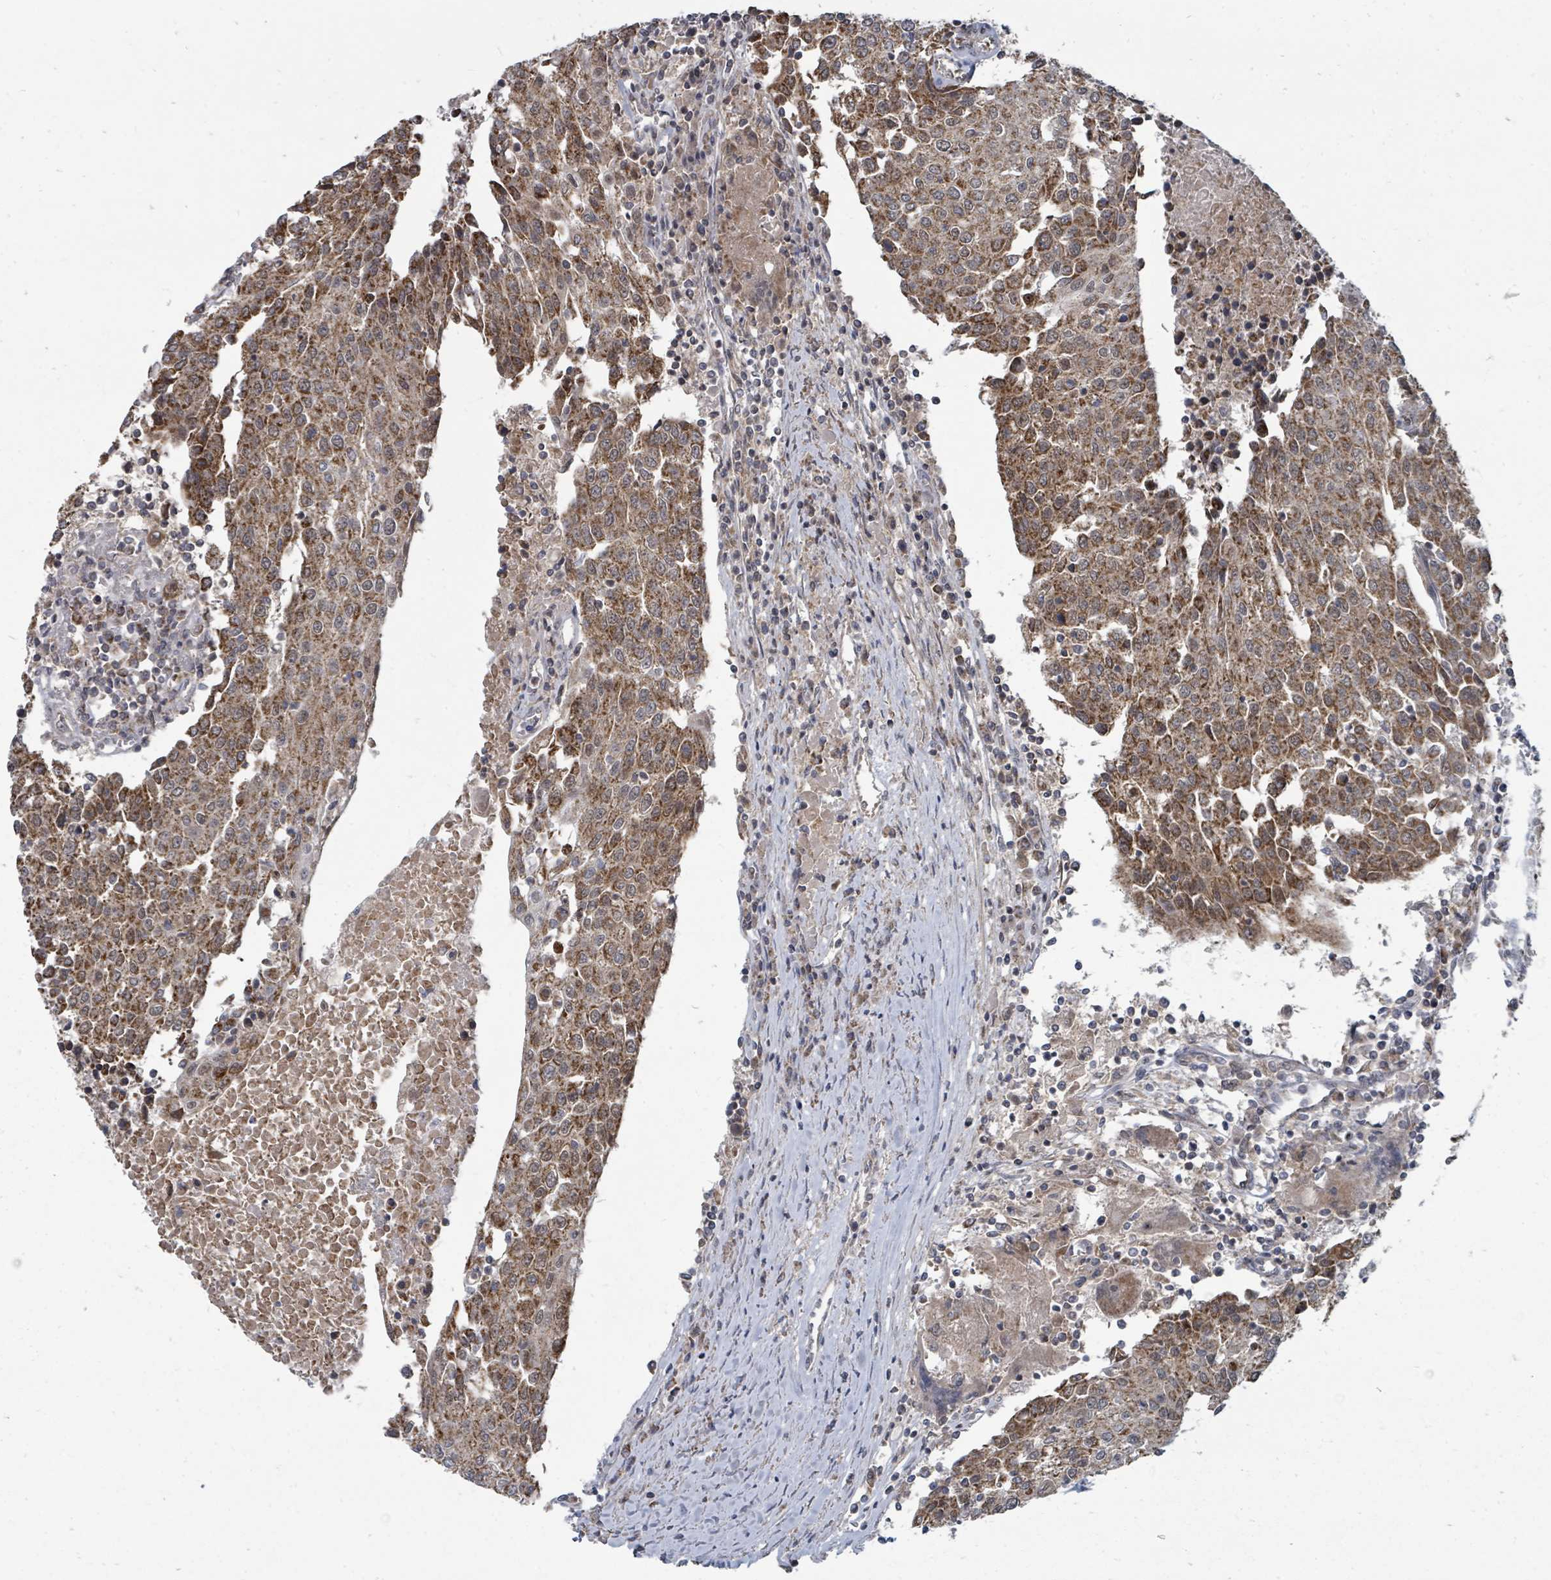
{"staining": {"intensity": "strong", "quantity": ">75%", "location": "cytoplasmic/membranous"}, "tissue": "urothelial cancer", "cell_type": "Tumor cells", "image_type": "cancer", "snomed": [{"axis": "morphology", "description": "Urothelial carcinoma, High grade"}, {"axis": "topography", "description": "Urinary bladder"}], "caption": "High-grade urothelial carcinoma stained with immunohistochemistry demonstrates strong cytoplasmic/membranous staining in about >75% of tumor cells.", "gene": "MAGOHB", "patient": {"sex": "female", "age": 85}}